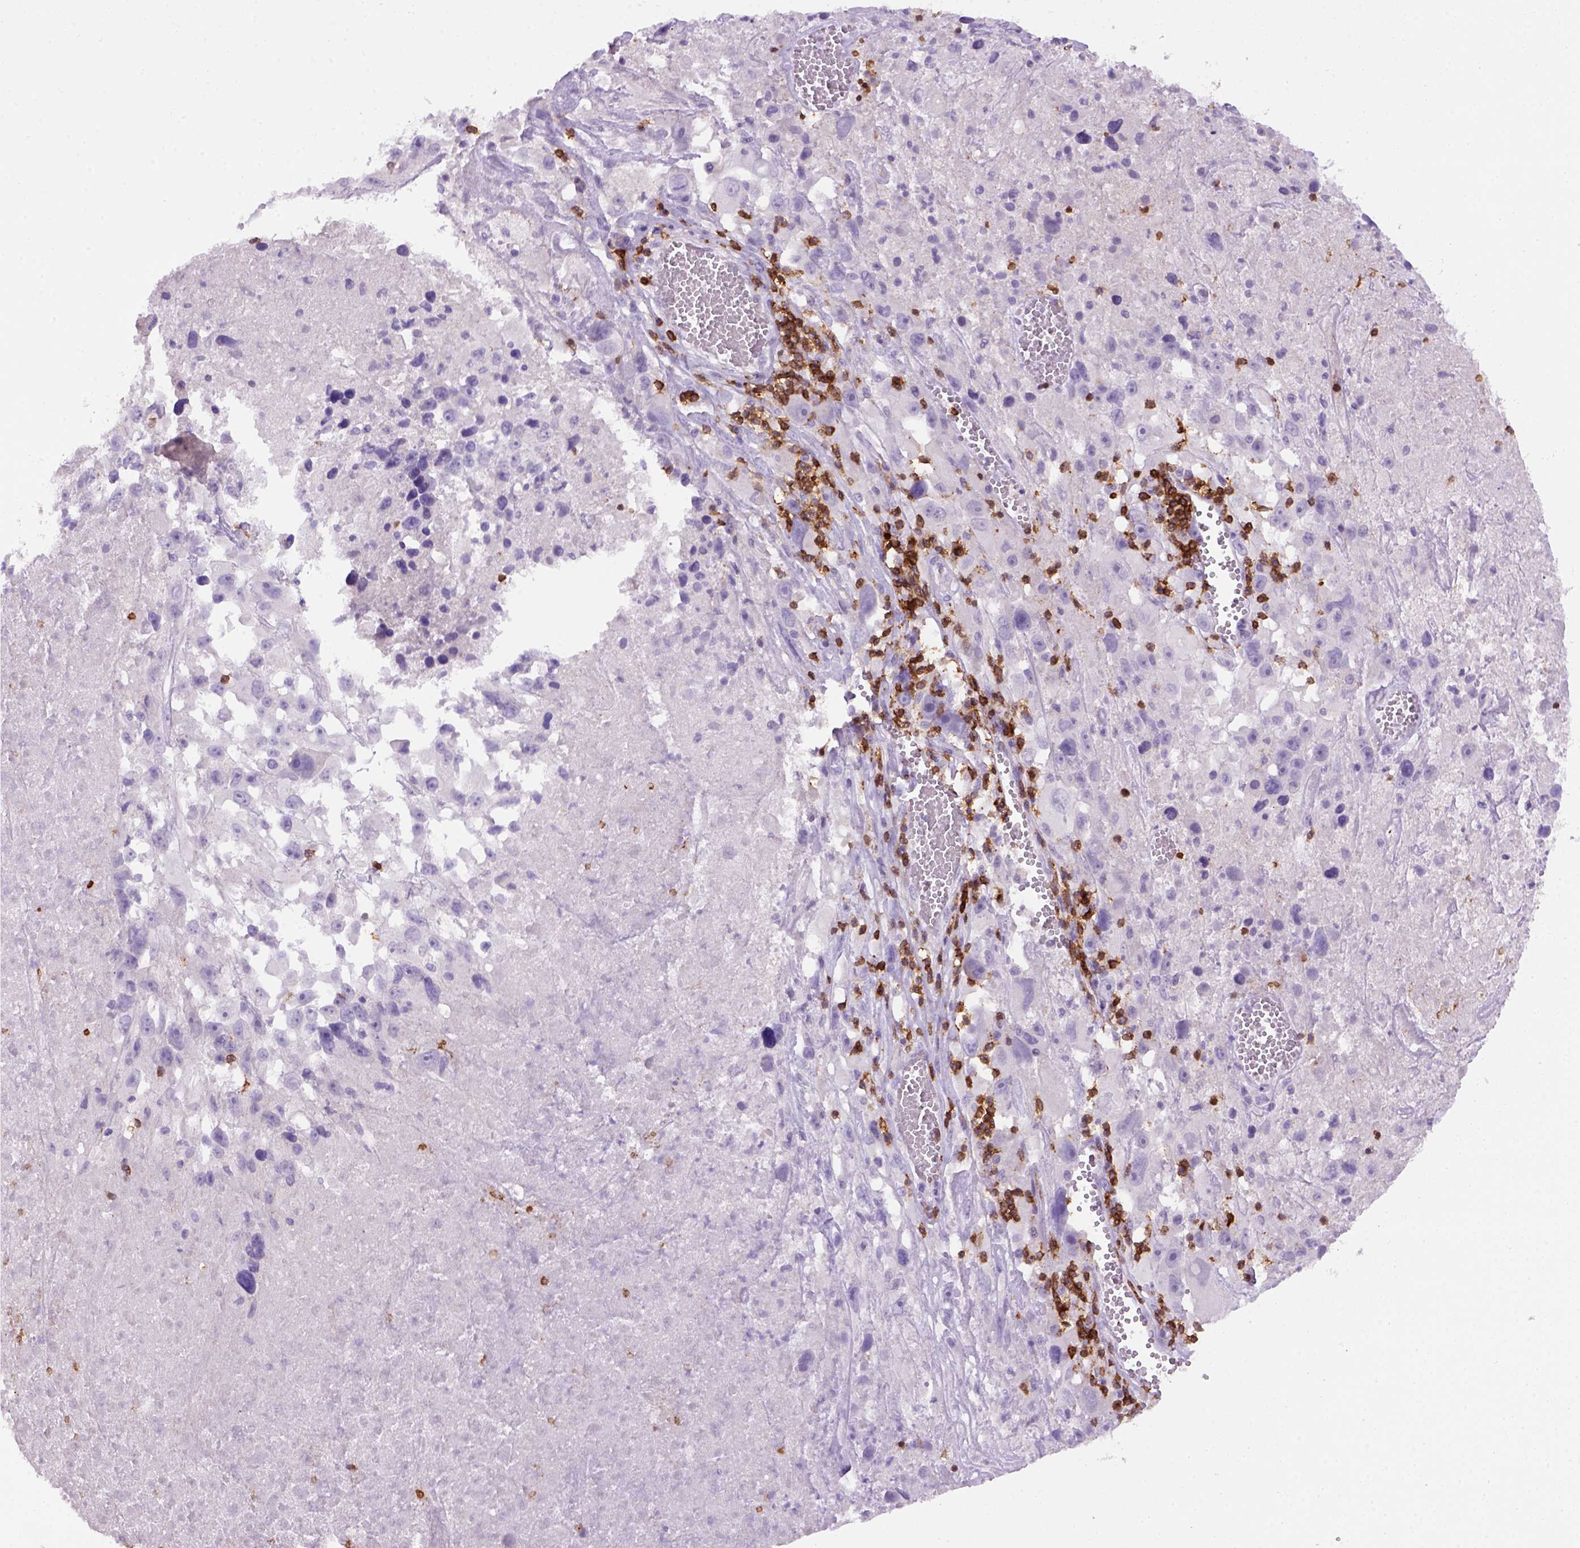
{"staining": {"intensity": "negative", "quantity": "none", "location": "none"}, "tissue": "melanoma", "cell_type": "Tumor cells", "image_type": "cancer", "snomed": [{"axis": "morphology", "description": "Malignant melanoma, Metastatic site"}, {"axis": "topography", "description": "Lymph node"}], "caption": "Immunohistochemistry of human malignant melanoma (metastatic site) shows no positivity in tumor cells.", "gene": "CD3E", "patient": {"sex": "male", "age": 50}}